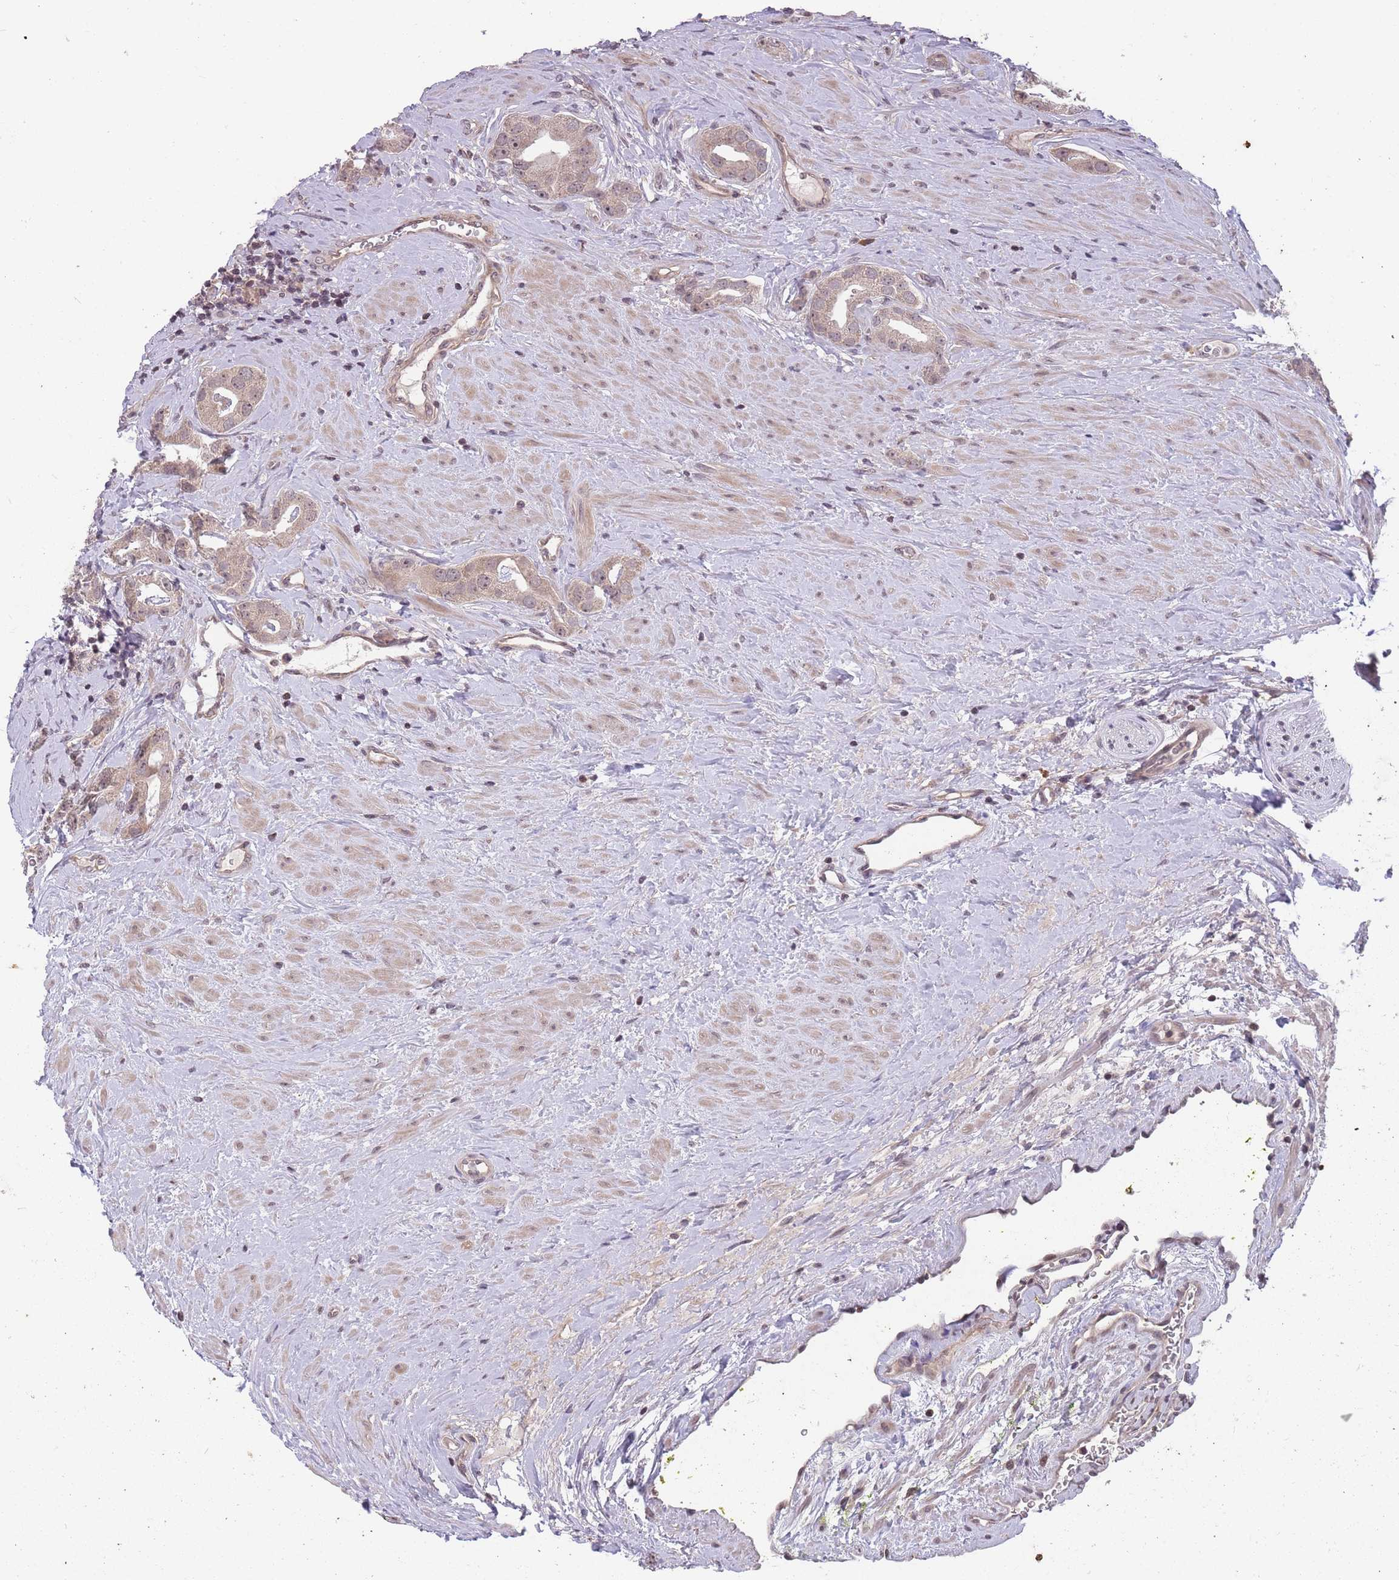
{"staining": {"intensity": "weak", "quantity": ">75%", "location": "cytoplasmic/membranous,nuclear"}, "tissue": "prostate cancer", "cell_type": "Tumor cells", "image_type": "cancer", "snomed": [{"axis": "morphology", "description": "Adenocarcinoma, High grade"}, {"axis": "topography", "description": "Prostate"}], "caption": "Prostate cancer (high-grade adenocarcinoma) stained for a protein (brown) exhibits weak cytoplasmic/membranous and nuclear positive expression in approximately >75% of tumor cells.", "gene": "GGT5", "patient": {"sex": "male", "age": 63}}